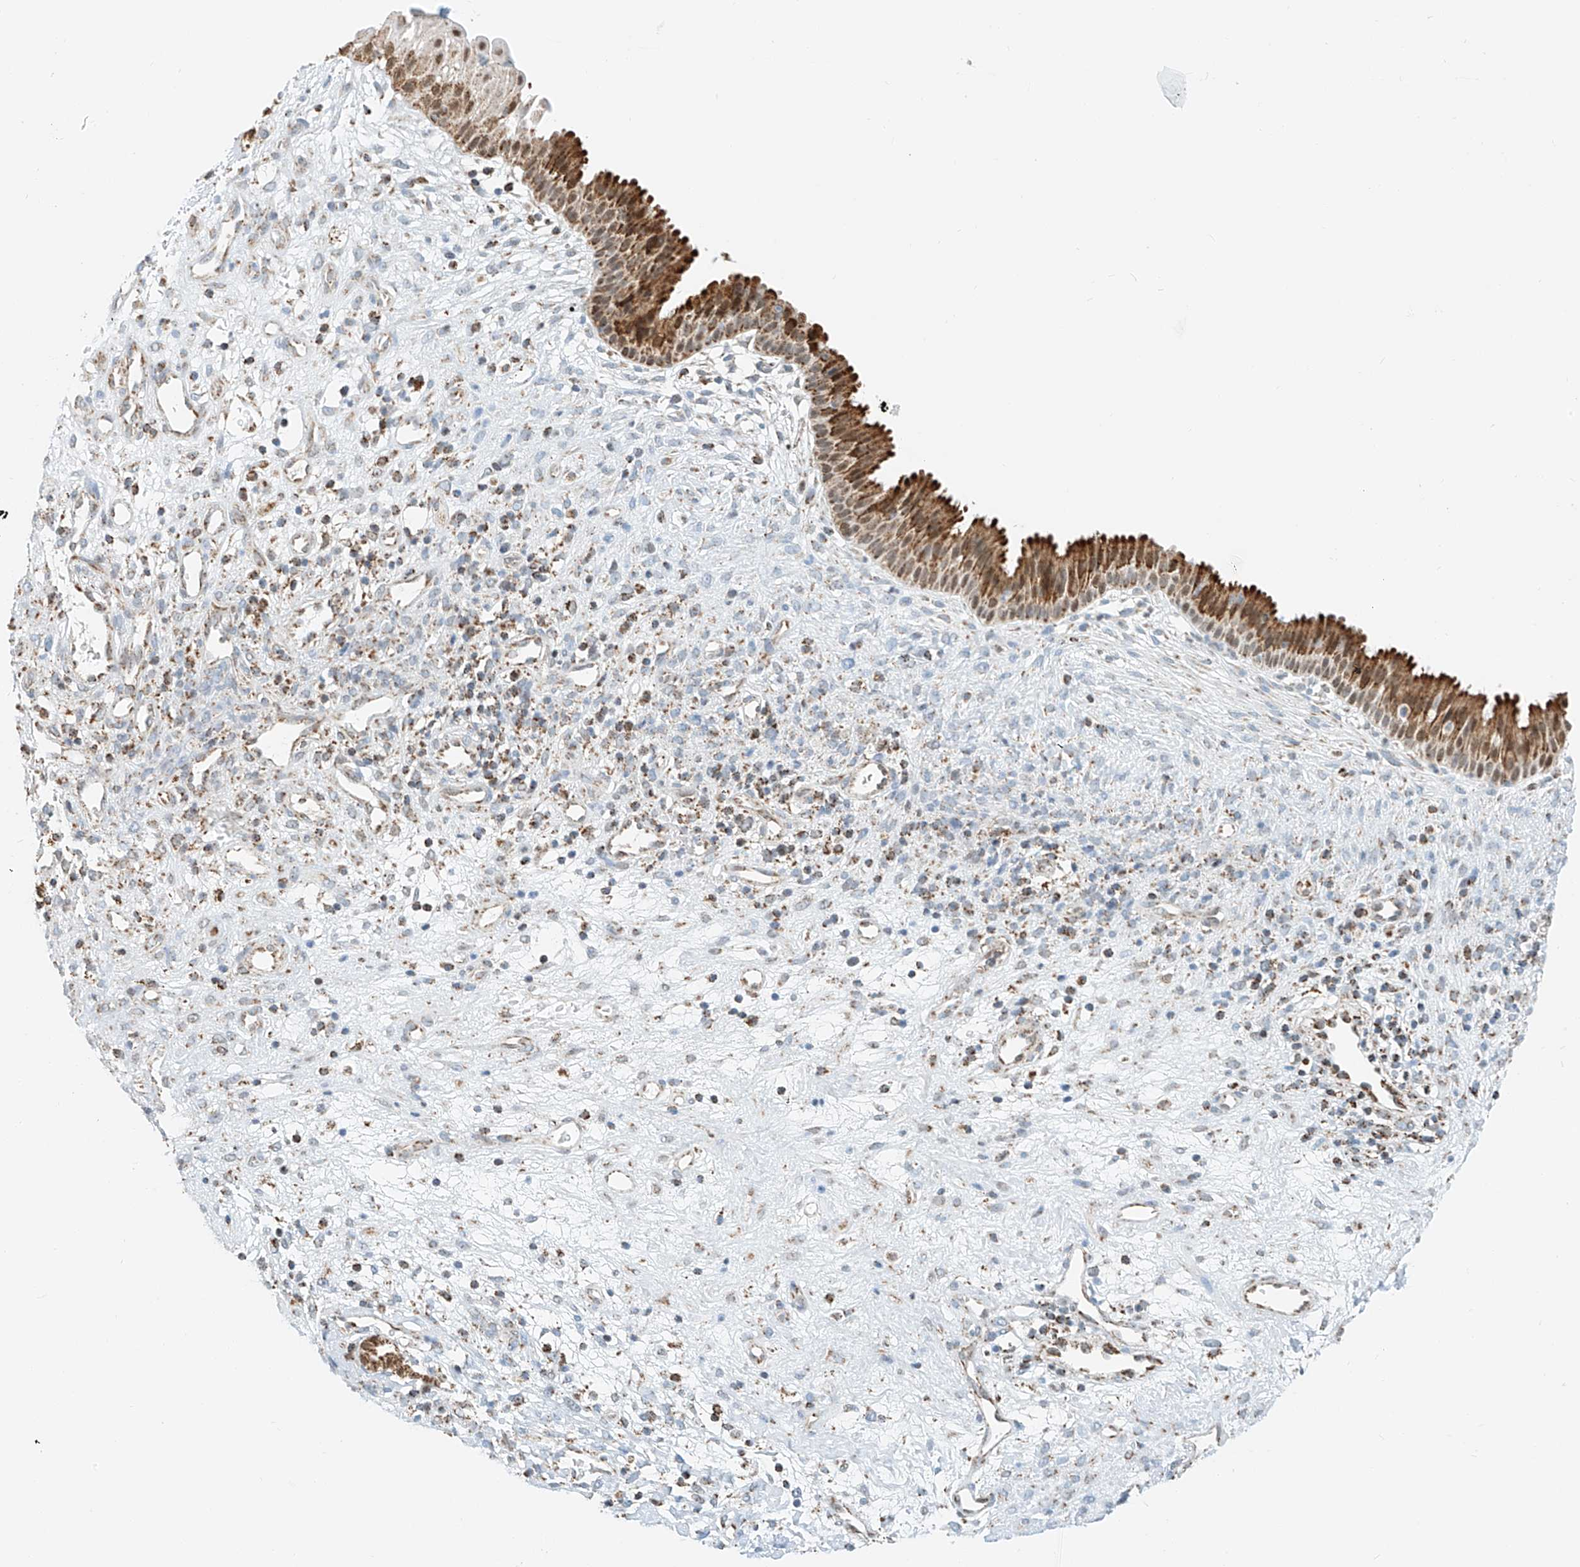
{"staining": {"intensity": "moderate", "quantity": ">75%", "location": "cytoplasmic/membranous"}, "tissue": "nasopharynx", "cell_type": "Respiratory epithelial cells", "image_type": "normal", "snomed": [{"axis": "morphology", "description": "Normal tissue, NOS"}, {"axis": "topography", "description": "Nasopharynx"}], "caption": "A medium amount of moderate cytoplasmic/membranous staining is identified in about >75% of respiratory epithelial cells in normal nasopharynx.", "gene": "PPA2", "patient": {"sex": "male", "age": 22}}